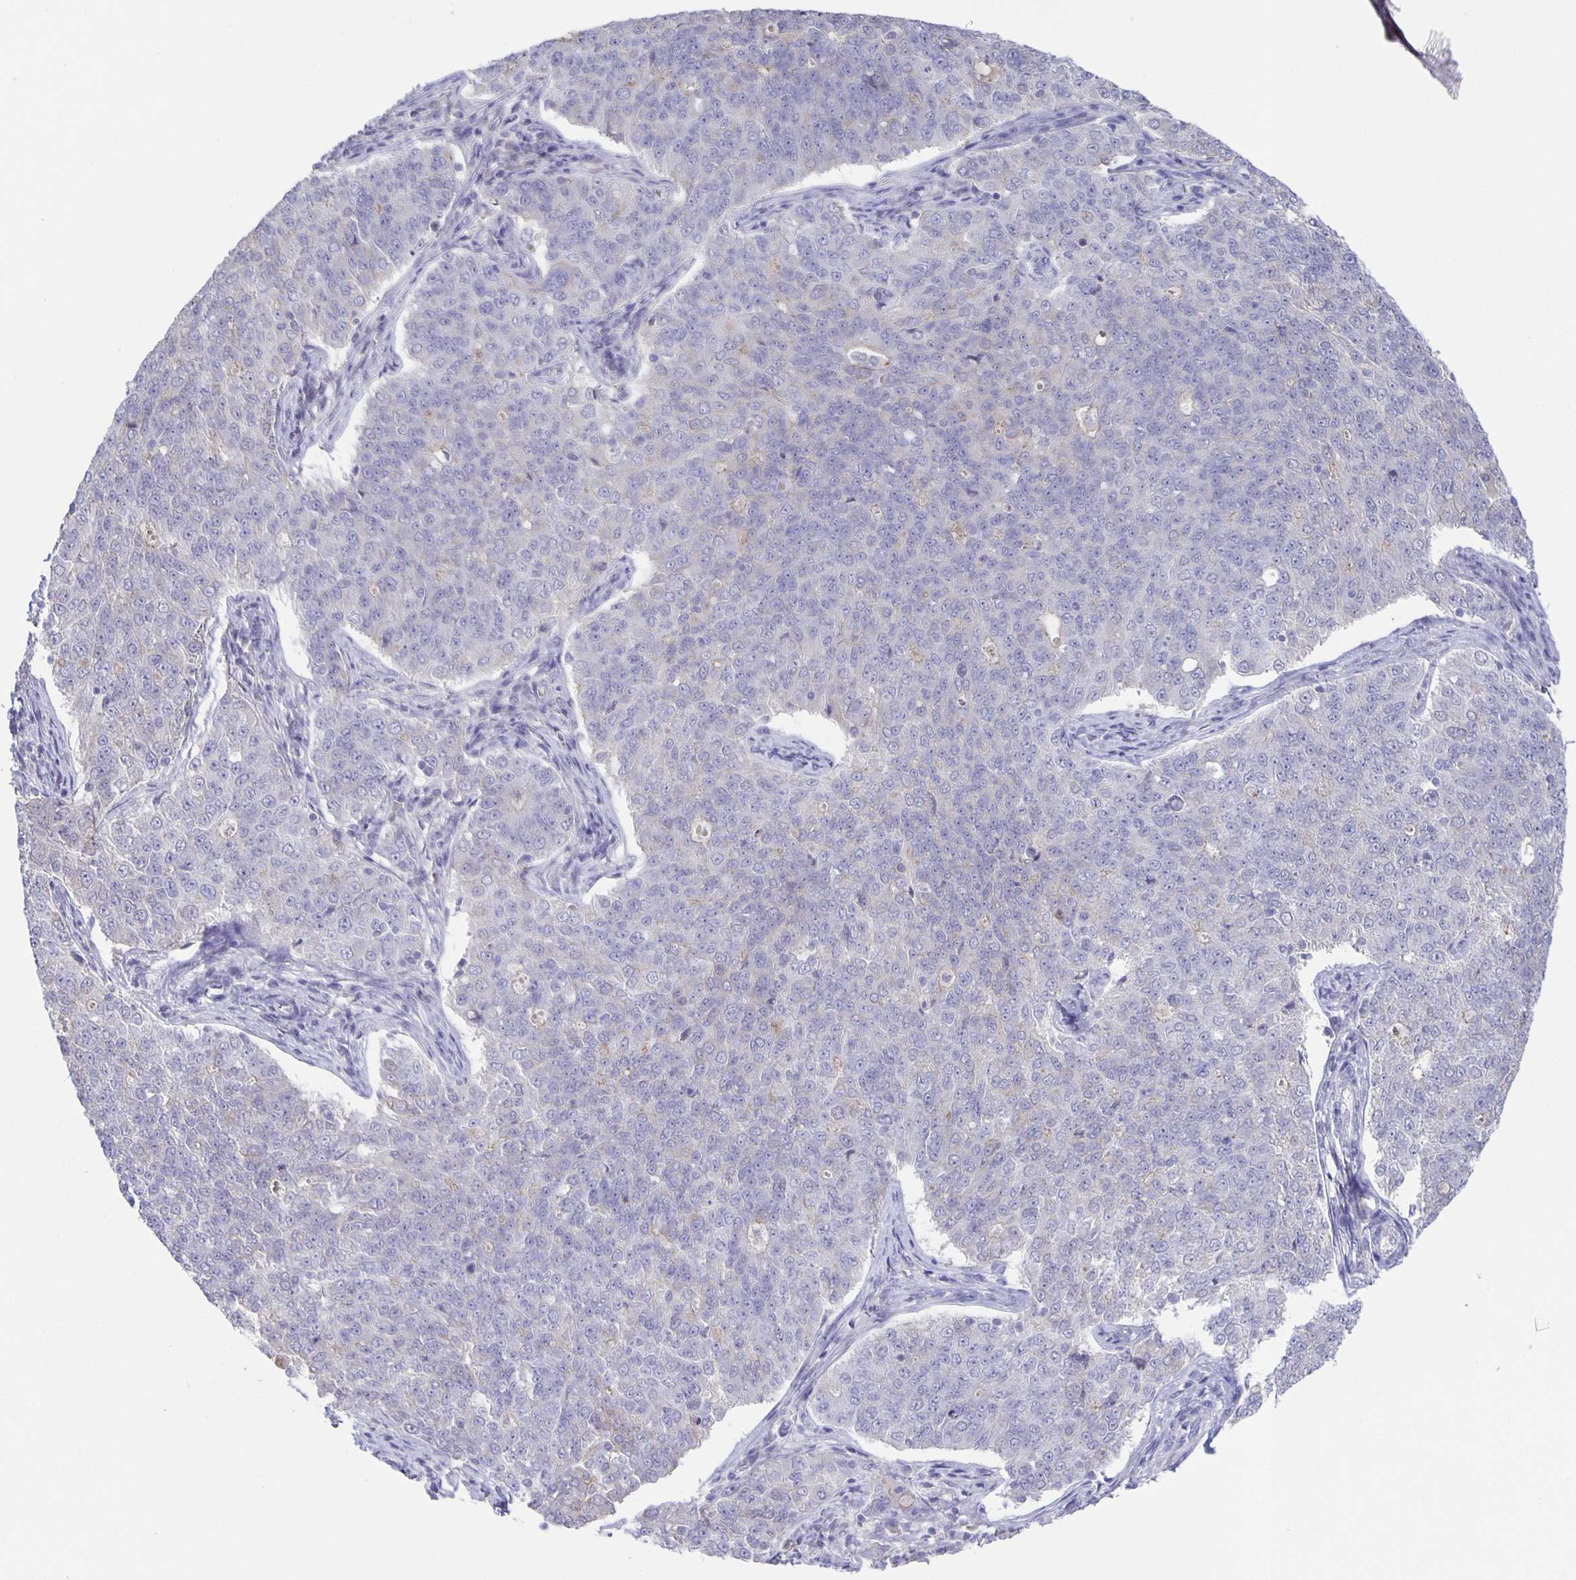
{"staining": {"intensity": "negative", "quantity": "none", "location": "none"}, "tissue": "endometrial cancer", "cell_type": "Tumor cells", "image_type": "cancer", "snomed": [{"axis": "morphology", "description": "Adenocarcinoma, NOS"}, {"axis": "topography", "description": "Endometrium"}], "caption": "Tumor cells show no significant expression in endometrial adenocarcinoma.", "gene": "PTPN3", "patient": {"sex": "female", "age": 43}}